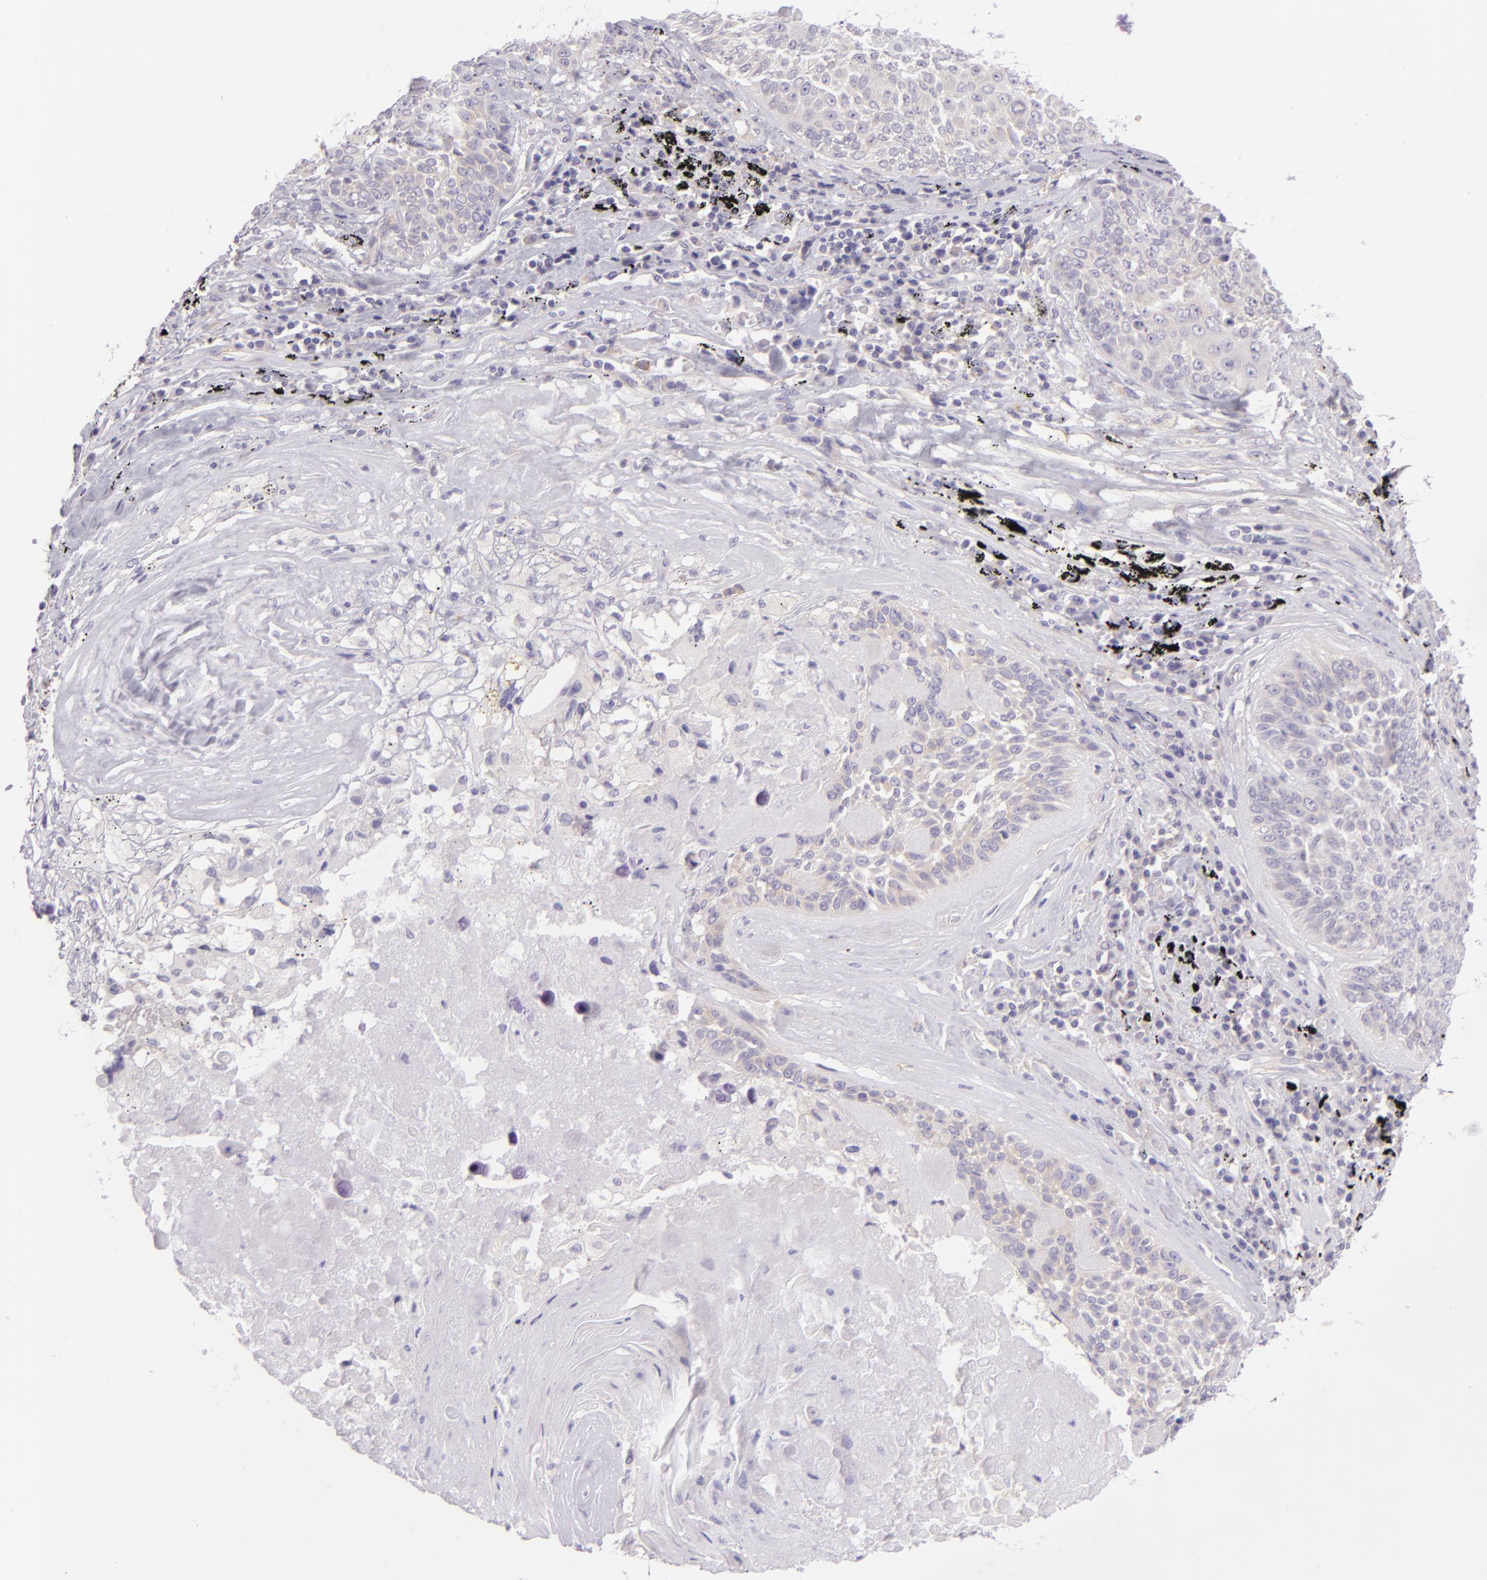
{"staining": {"intensity": "negative", "quantity": "none", "location": "none"}, "tissue": "lung cancer", "cell_type": "Tumor cells", "image_type": "cancer", "snomed": [{"axis": "morphology", "description": "Adenocarcinoma, NOS"}, {"axis": "topography", "description": "Lung"}], "caption": "The immunohistochemistry image has no significant staining in tumor cells of lung cancer (adenocarcinoma) tissue.", "gene": "ZC3H7B", "patient": {"sex": "male", "age": 60}}